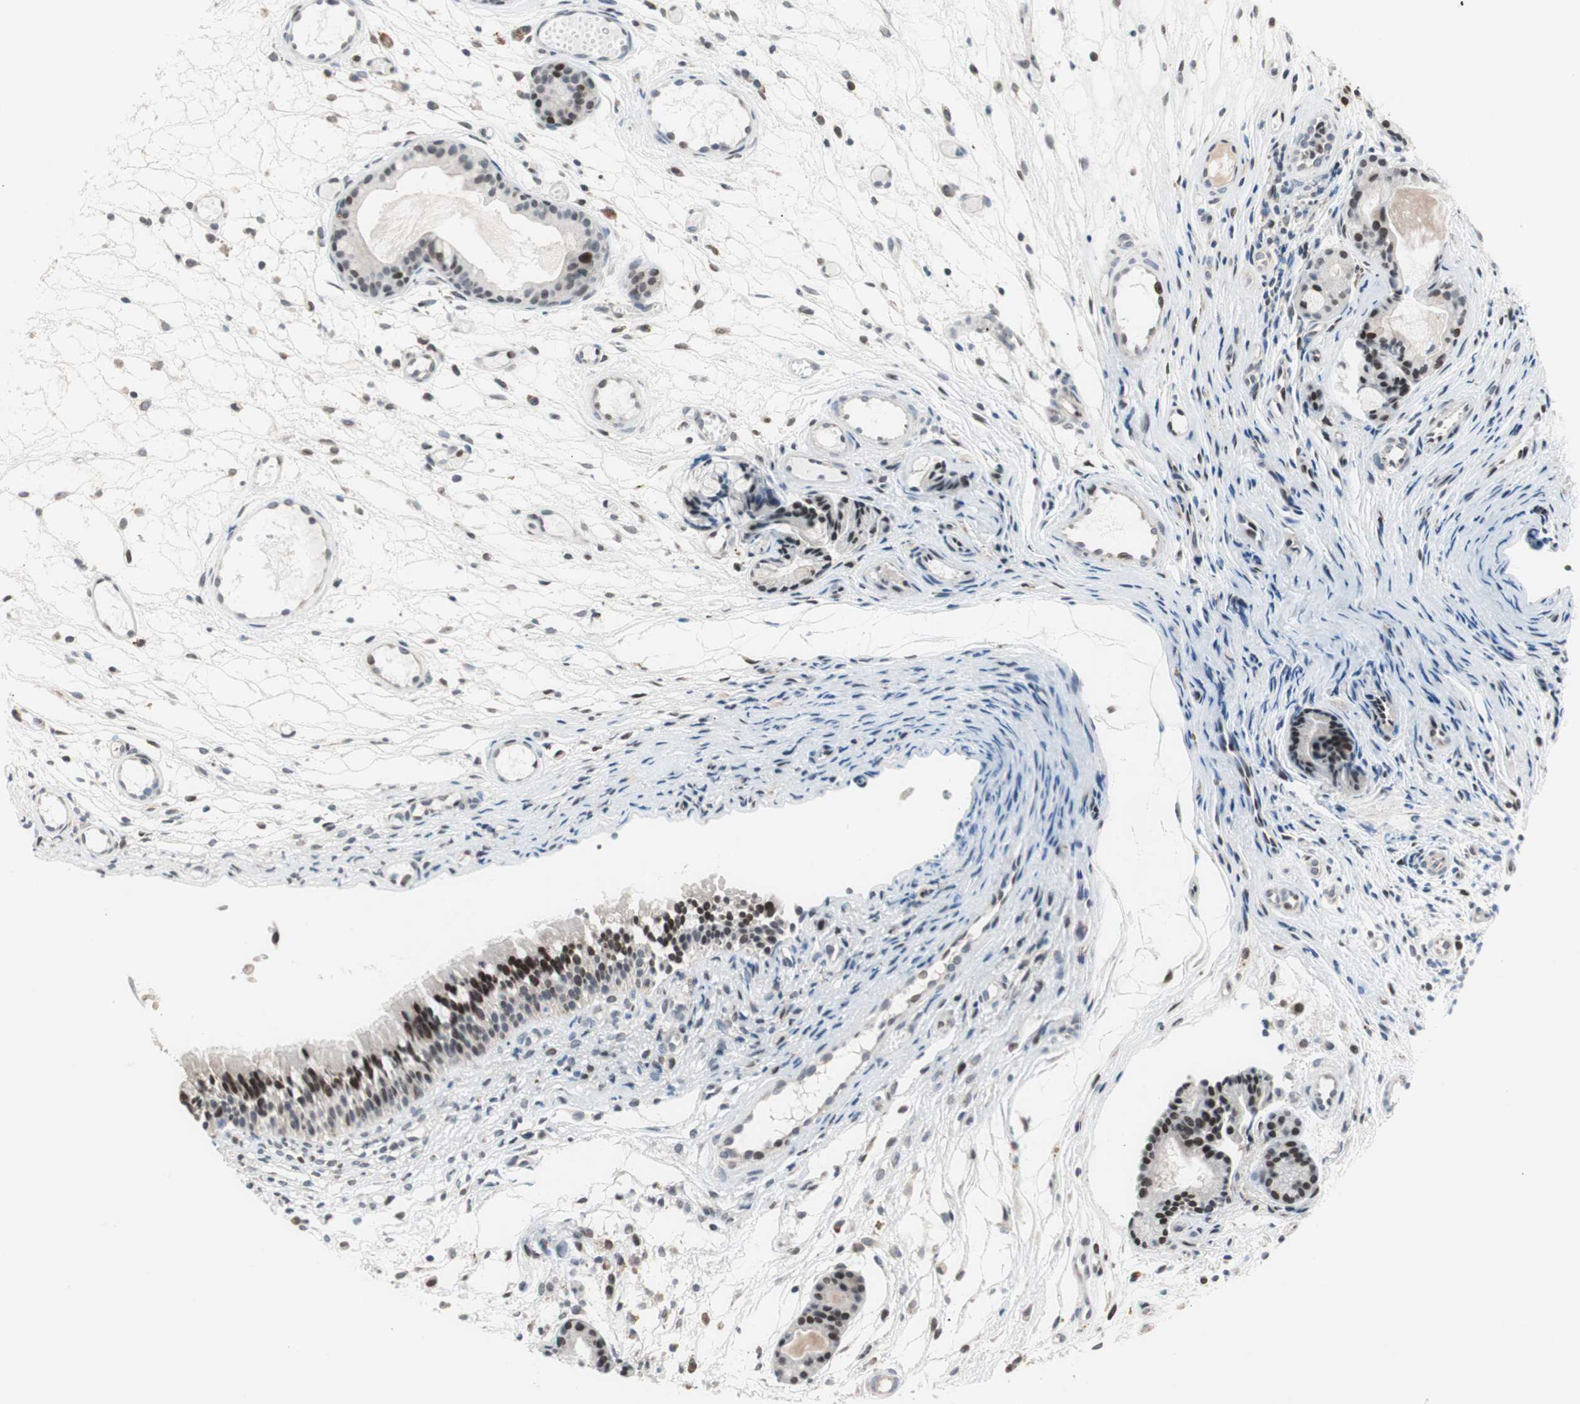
{"staining": {"intensity": "weak", "quantity": "25%-75%", "location": "nuclear"}, "tissue": "nasopharynx", "cell_type": "Respiratory epithelial cells", "image_type": "normal", "snomed": [{"axis": "morphology", "description": "Normal tissue, NOS"}, {"axis": "topography", "description": "Nasopharynx"}], "caption": "This histopathology image demonstrates immunohistochemistry staining of benign nasopharynx, with low weak nuclear expression in about 25%-75% of respiratory epithelial cells.", "gene": "POLH", "patient": {"sex": "female", "age": 54}}